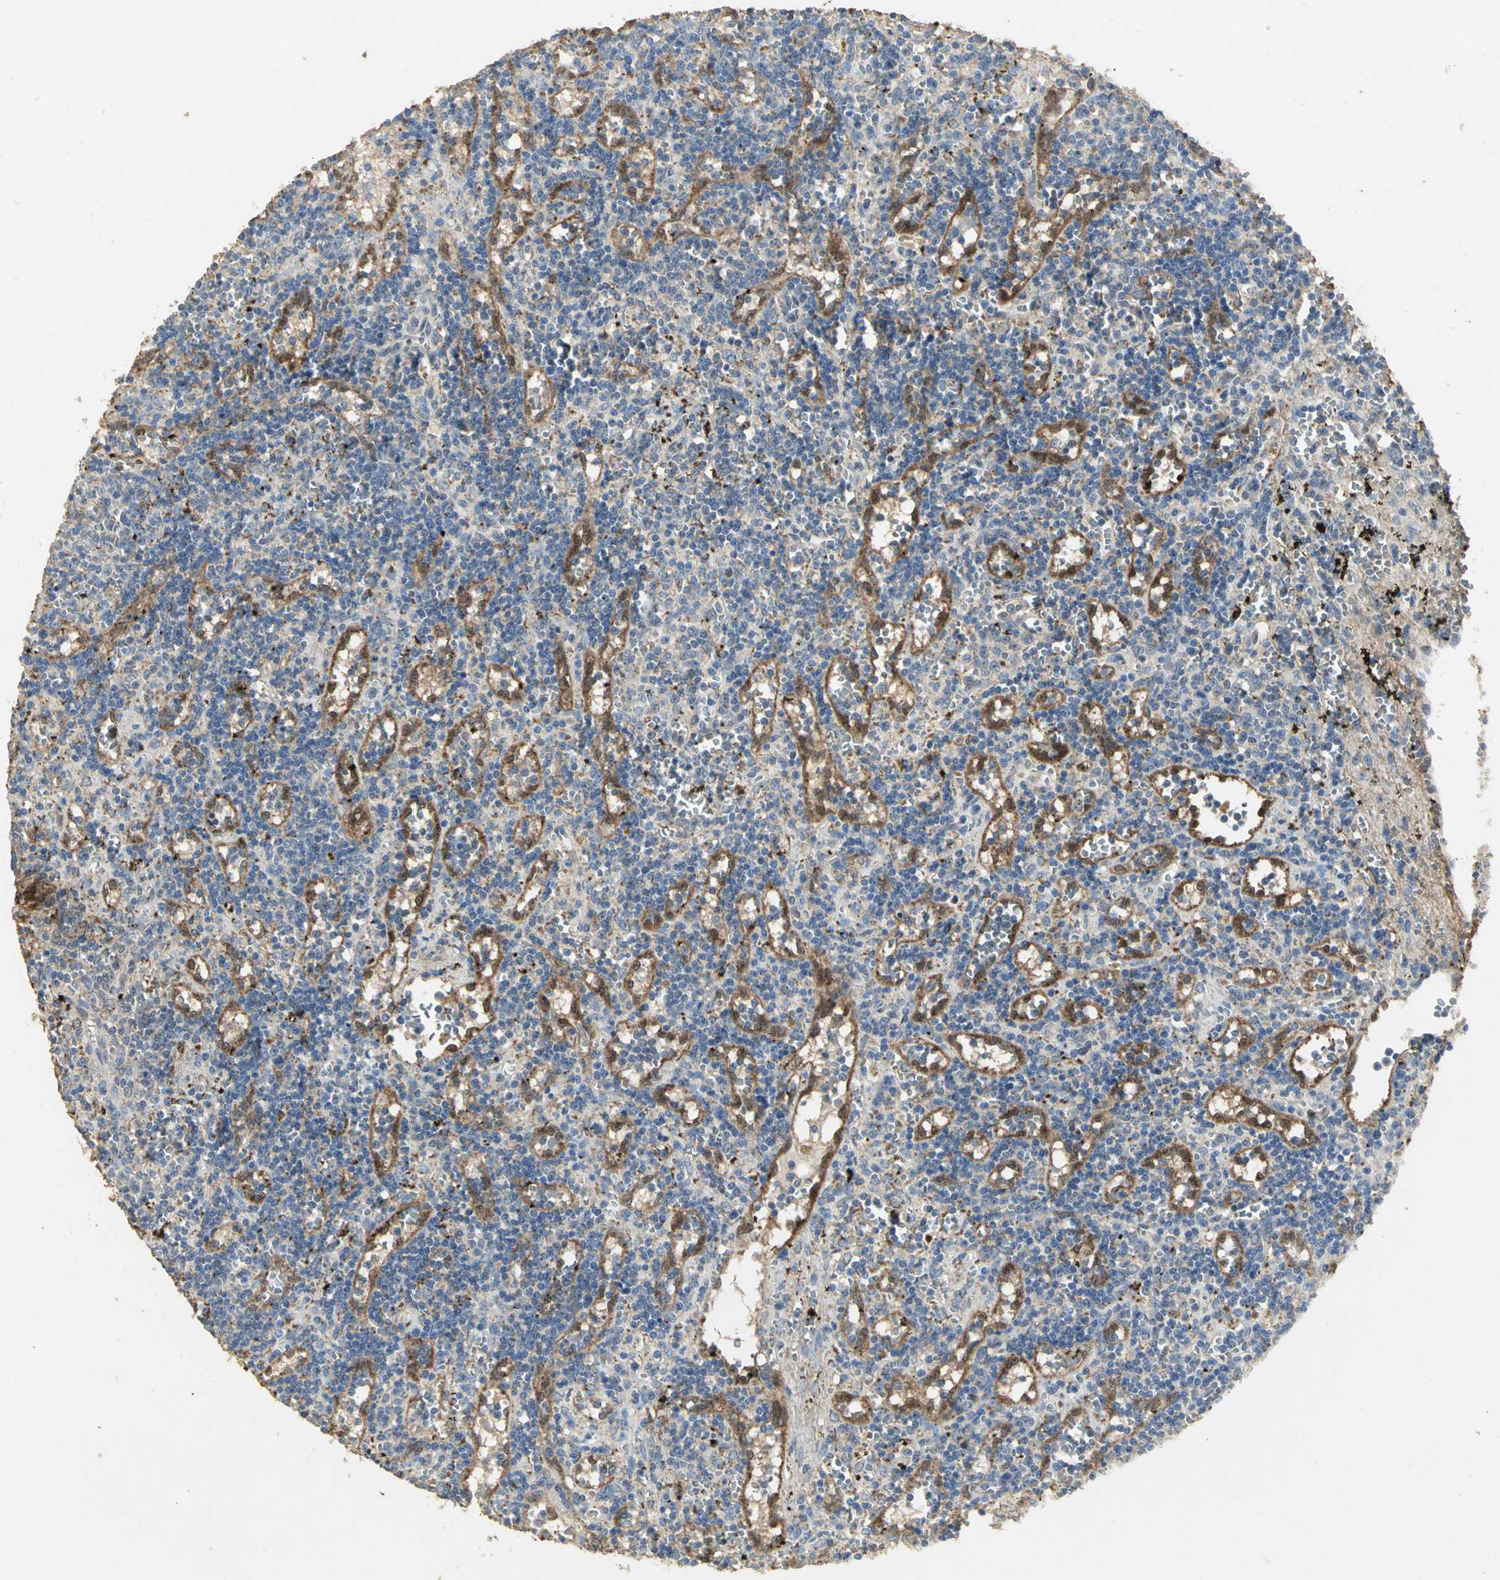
{"staining": {"intensity": "weak", "quantity": "<25%", "location": "cytoplasmic/membranous"}, "tissue": "lymphoma", "cell_type": "Tumor cells", "image_type": "cancer", "snomed": [{"axis": "morphology", "description": "Malignant lymphoma, non-Hodgkin's type, Low grade"}, {"axis": "topography", "description": "Spleen"}], "caption": "Human lymphoma stained for a protein using immunohistochemistry reveals no positivity in tumor cells.", "gene": "ASB9", "patient": {"sex": "male", "age": 60}}